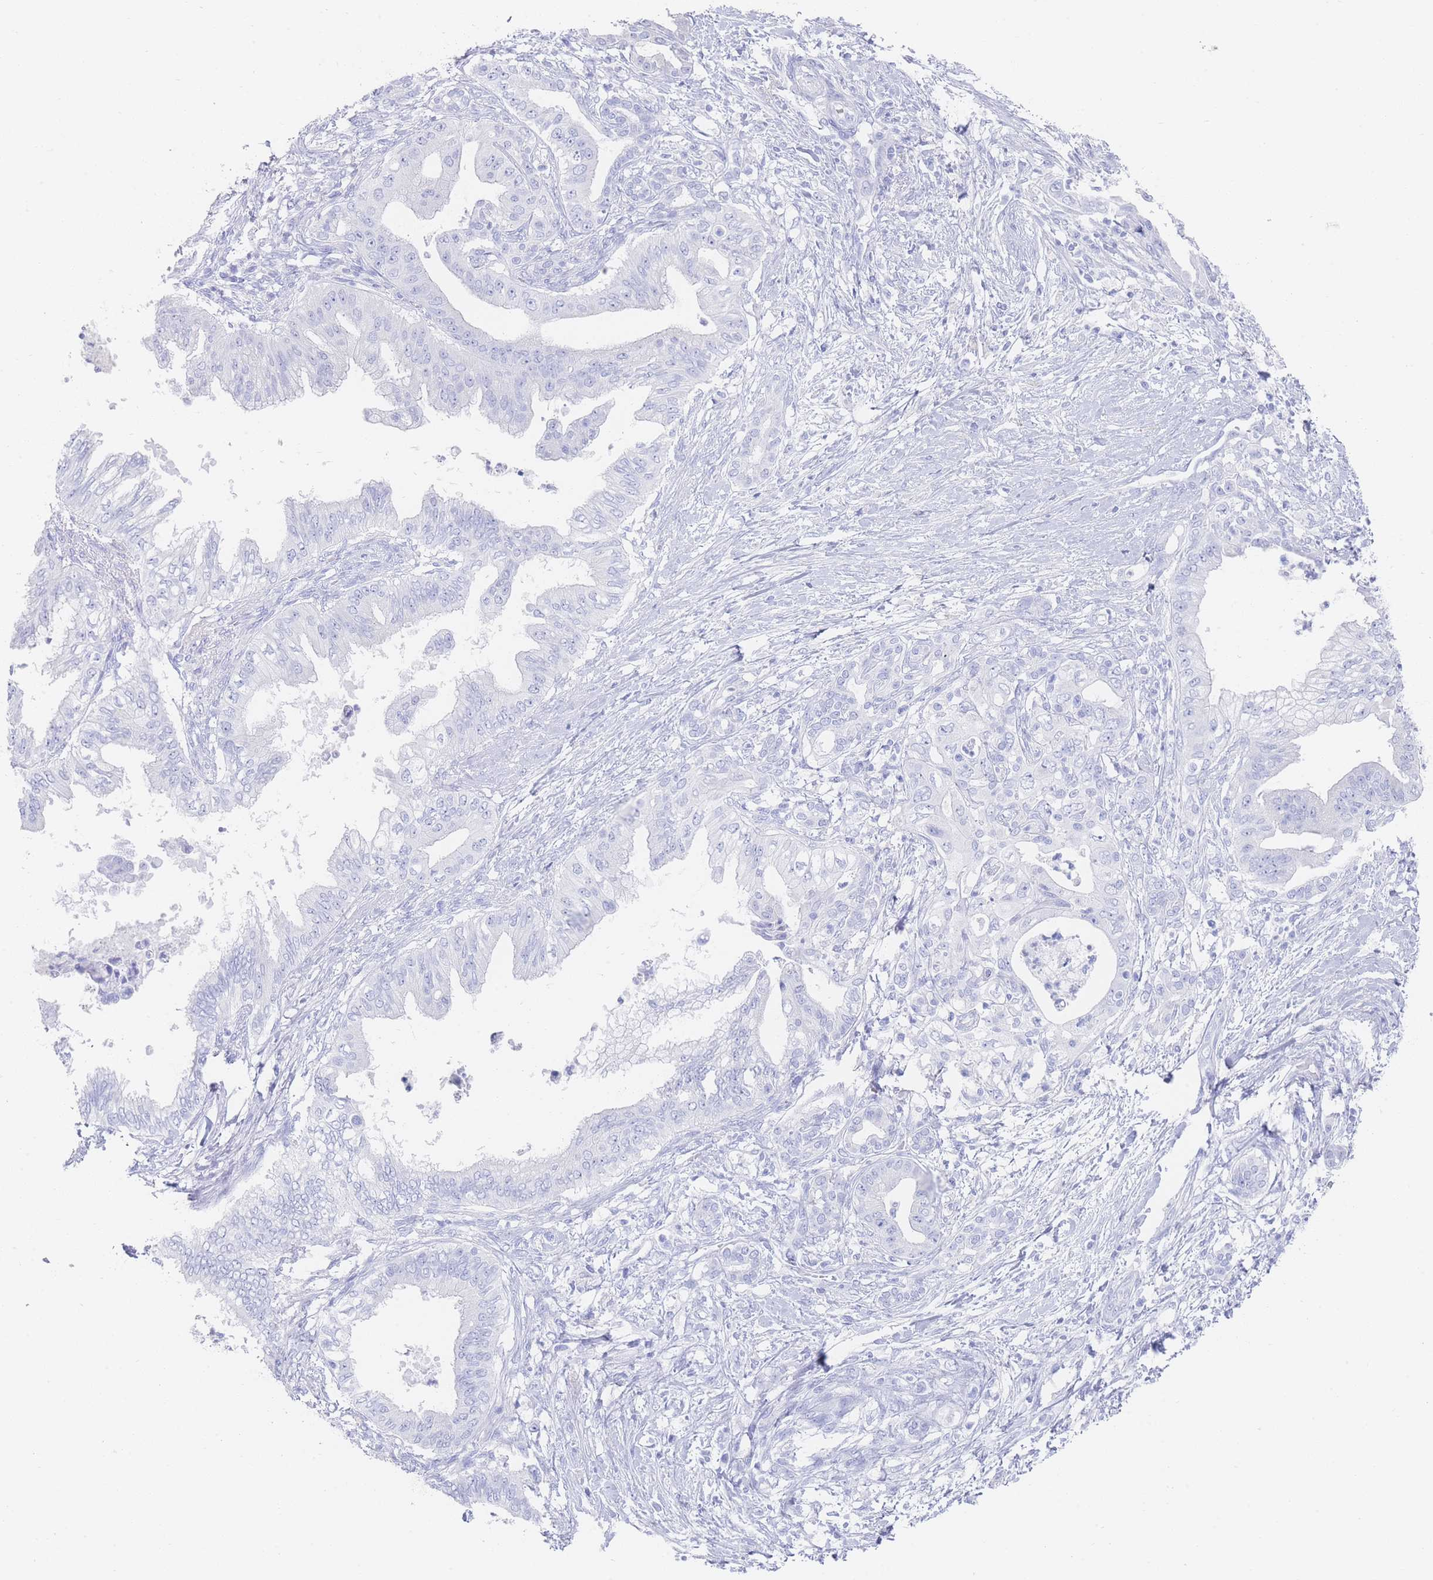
{"staining": {"intensity": "negative", "quantity": "none", "location": "none"}, "tissue": "pancreatic cancer", "cell_type": "Tumor cells", "image_type": "cancer", "snomed": [{"axis": "morphology", "description": "Adenocarcinoma, NOS"}, {"axis": "topography", "description": "Pancreas"}], "caption": "High magnification brightfield microscopy of pancreatic cancer stained with DAB (brown) and counterstained with hematoxylin (blue): tumor cells show no significant staining.", "gene": "LRRC37A", "patient": {"sex": "male", "age": 58}}